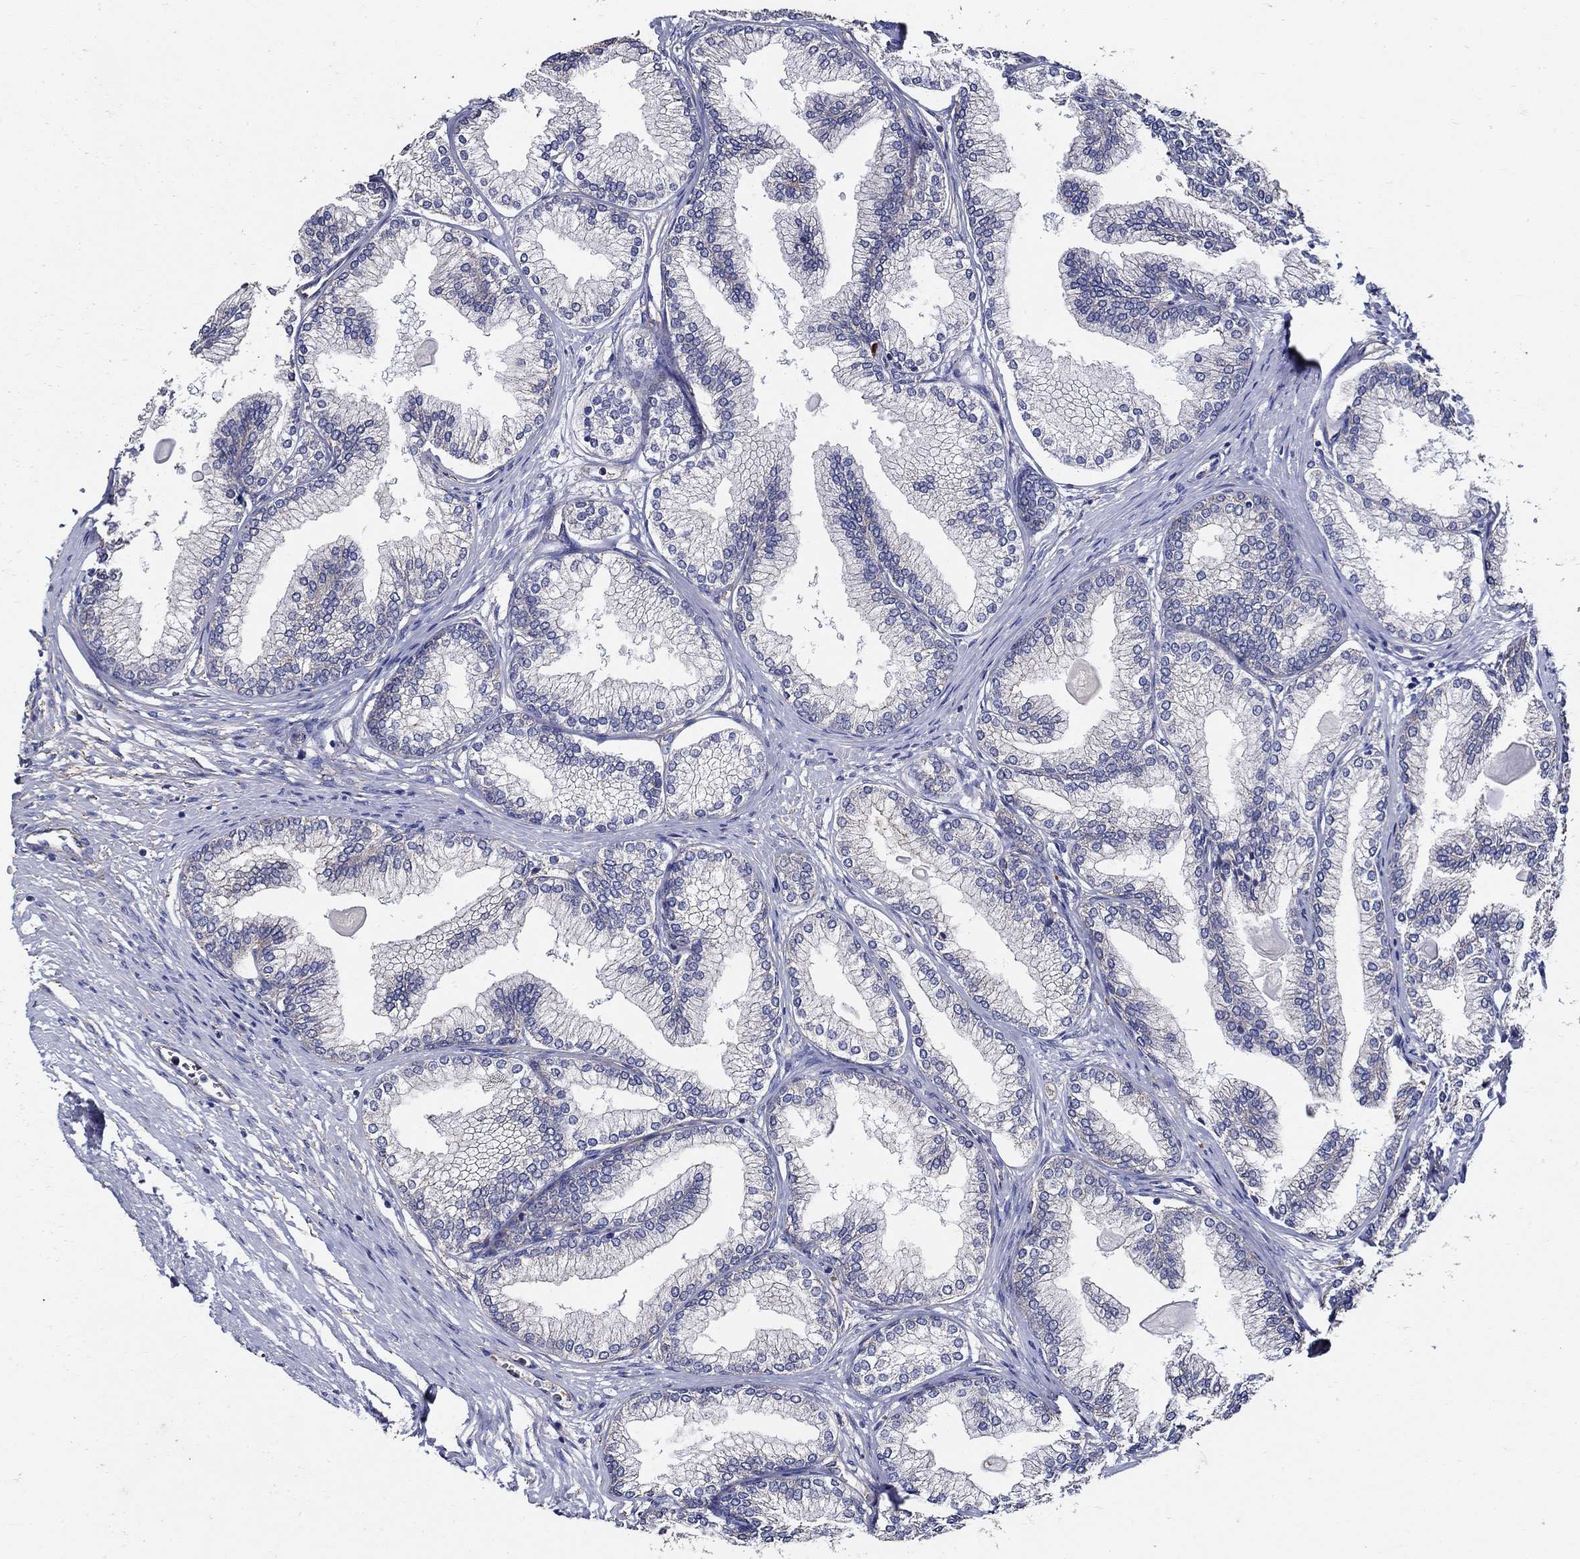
{"staining": {"intensity": "strong", "quantity": "<25%", "location": "cytoplasmic/membranous"}, "tissue": "prostate", "cell_type": "Glandular cells", "image_type": "normal", "snomed": [{"axis": "morphology", "description": "Normal tissue, NOS"}, {"axis": "topography", "description": "Prostate"}], "caption": "IHC staining of normal prostate, which reveals medium levels of strong cytoplasmic/membranous expression in about <25% of glandular cells indicating strong cytoplasmic/membranous protein staining. The staining was performed using DAB (brown) for protein detection and nuclei were counterstained in hematoxylin (blue).", "gene": "APBB3", "patient": {"sex": "male", "age": 72}}